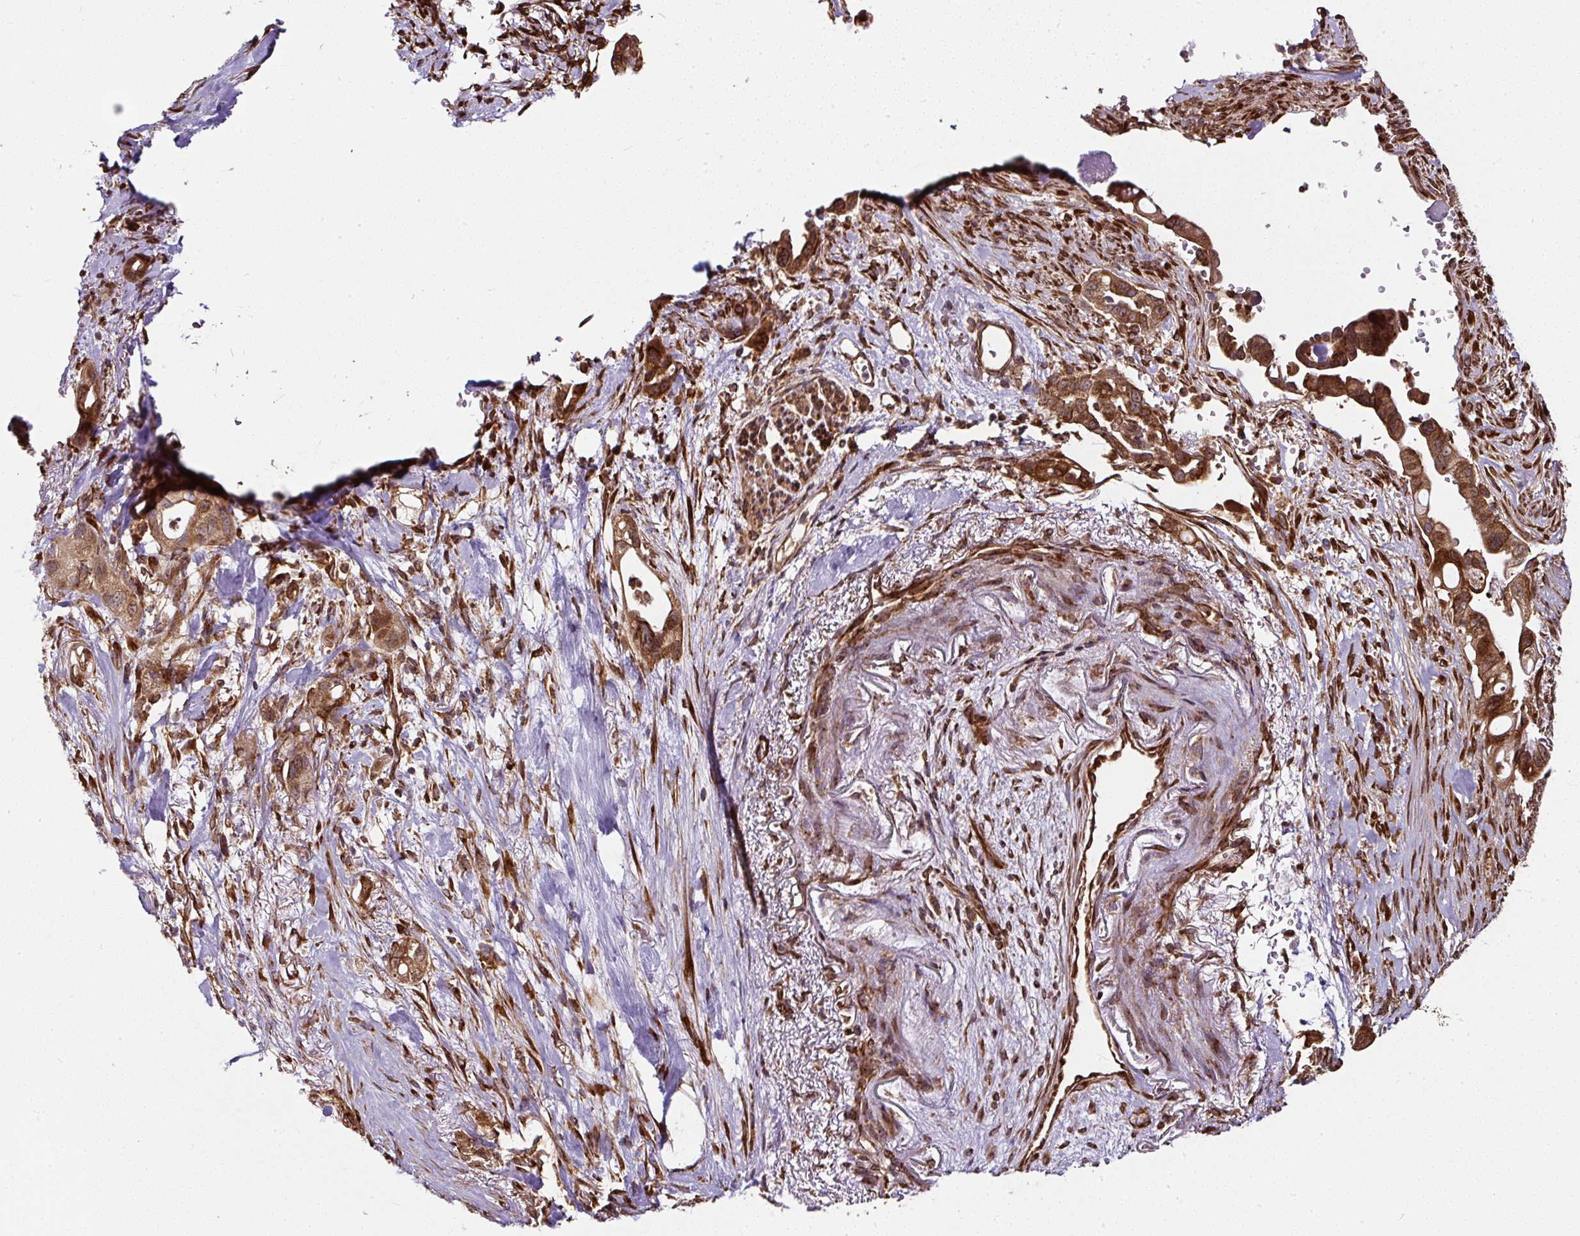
{"staining": {"intensity": "moderate", "quantity": ">75%", "location": "cytoplasmic/membranous"}, "tissue": "pancreatic cancer", "cell_type": "Tumor cells", "image_type": "cancer", "snomed": [{"axis": "morphology", "description": "Adenocarcinoma, NOS"}, {"axis": "topography", "description": "Pancreas"}], "caption": "Immunohistochemistry (IHC) (DAB (3,3'-diaminobenzidine)) staining of pancreatic adenocarcinoma displays moderate cytoplasmic/membranous protein staining in about >75% of tumor cells.", "gene": "KDM4E", "patient": {"sex": "male", "age": 44}}